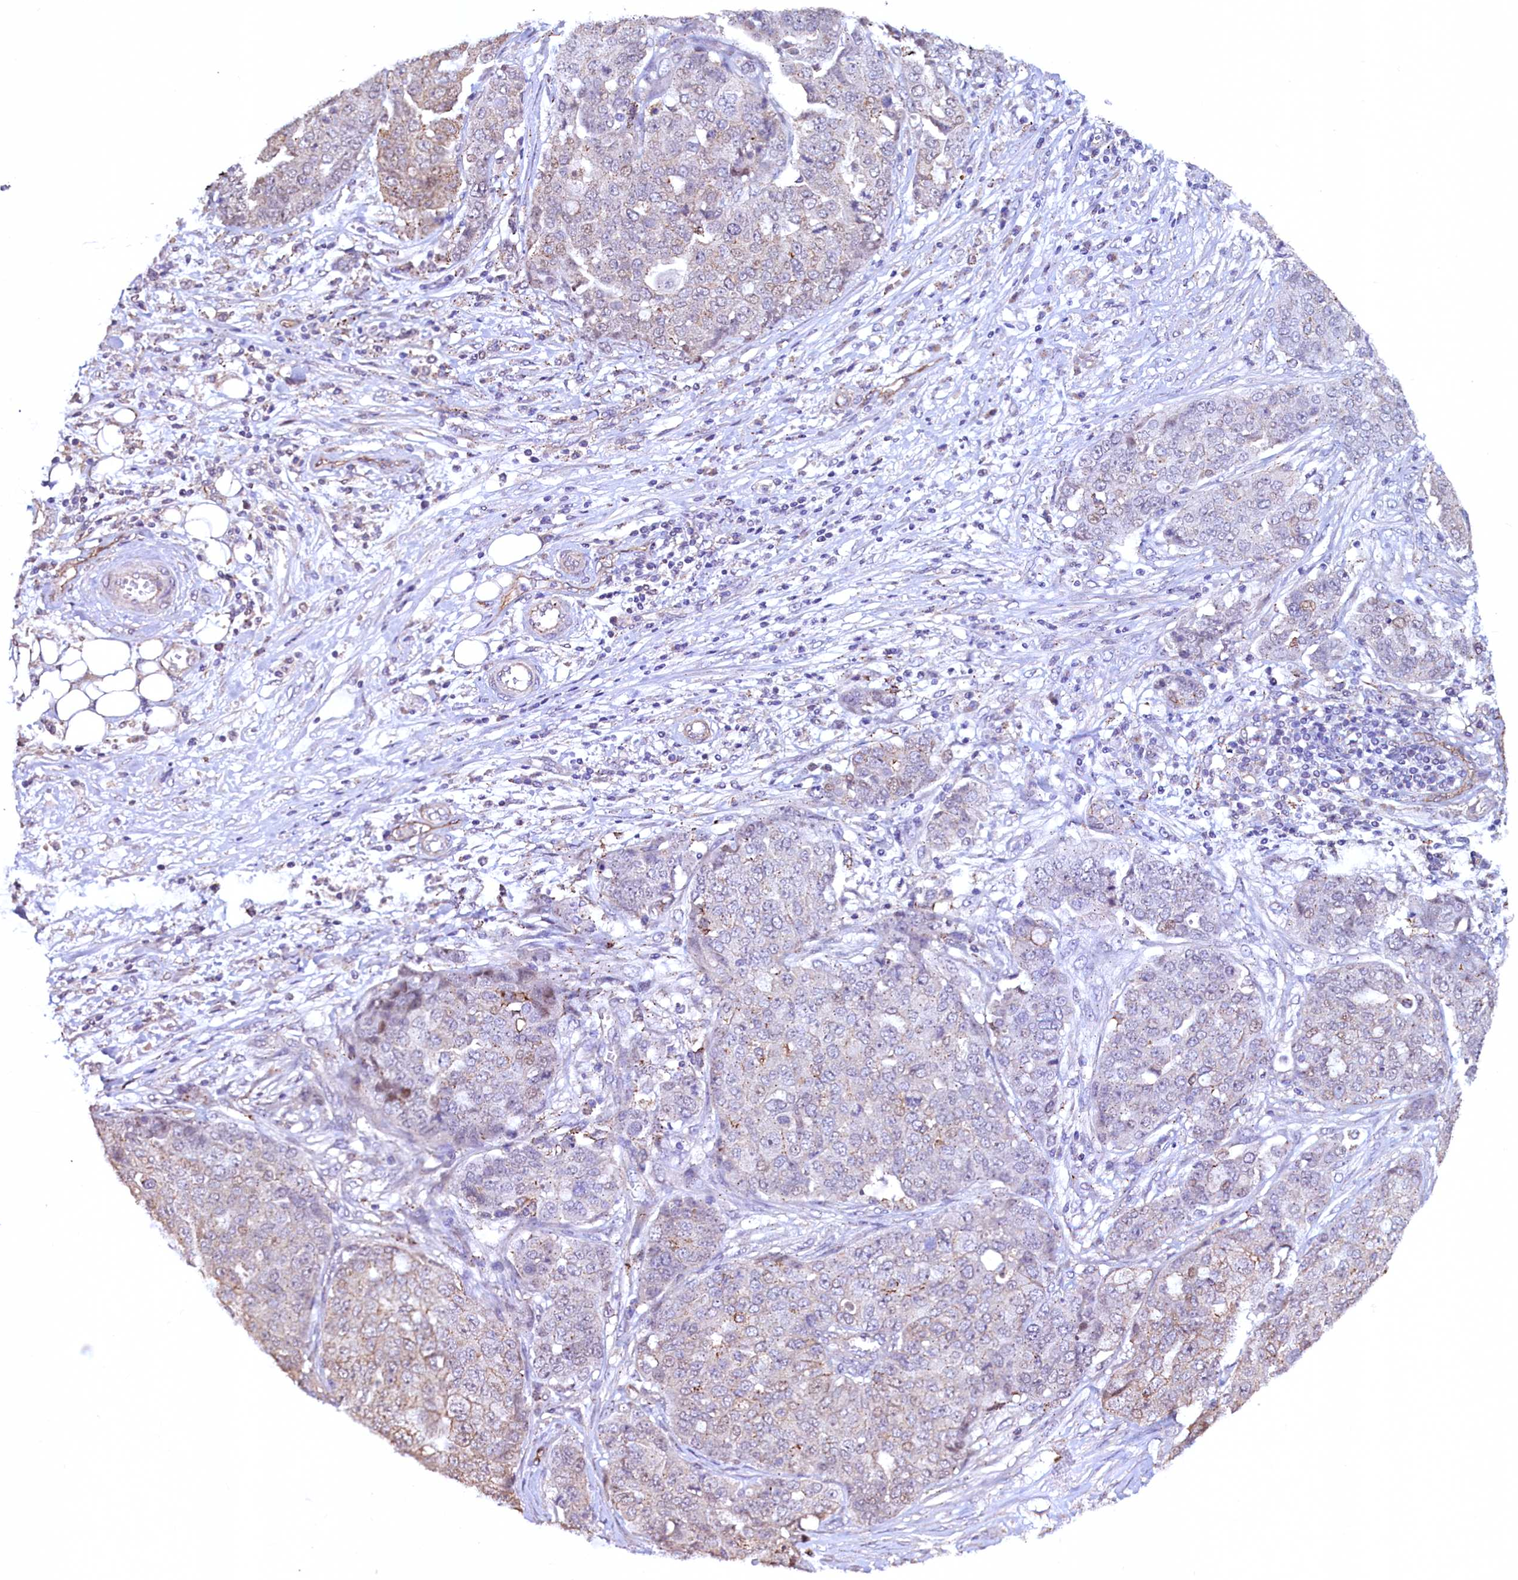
{"staining": {"intensity": "weak", "quantity": "<25%", "location": "cytoplasmic/membranous"}, "tissue": "ovarian cancer", "cell_type": "Tumor cells", "image_type": "cancer", "snomed": [{"axis": "morphology", "description": "Cystadenocarcinoma, serous, NOS"}, {"axis": "topography", "description": "Soft tissue"}, {"axis": "topography", "description": "Ovary"}], "caption": "High power microscopy histopathology image of an immunohistochemistry (IHC) image of ovarian cancer, revealing no significant positivity in tumor cells.", "gene": "PALM", "patient": {"sex": "female", "age": 57}}